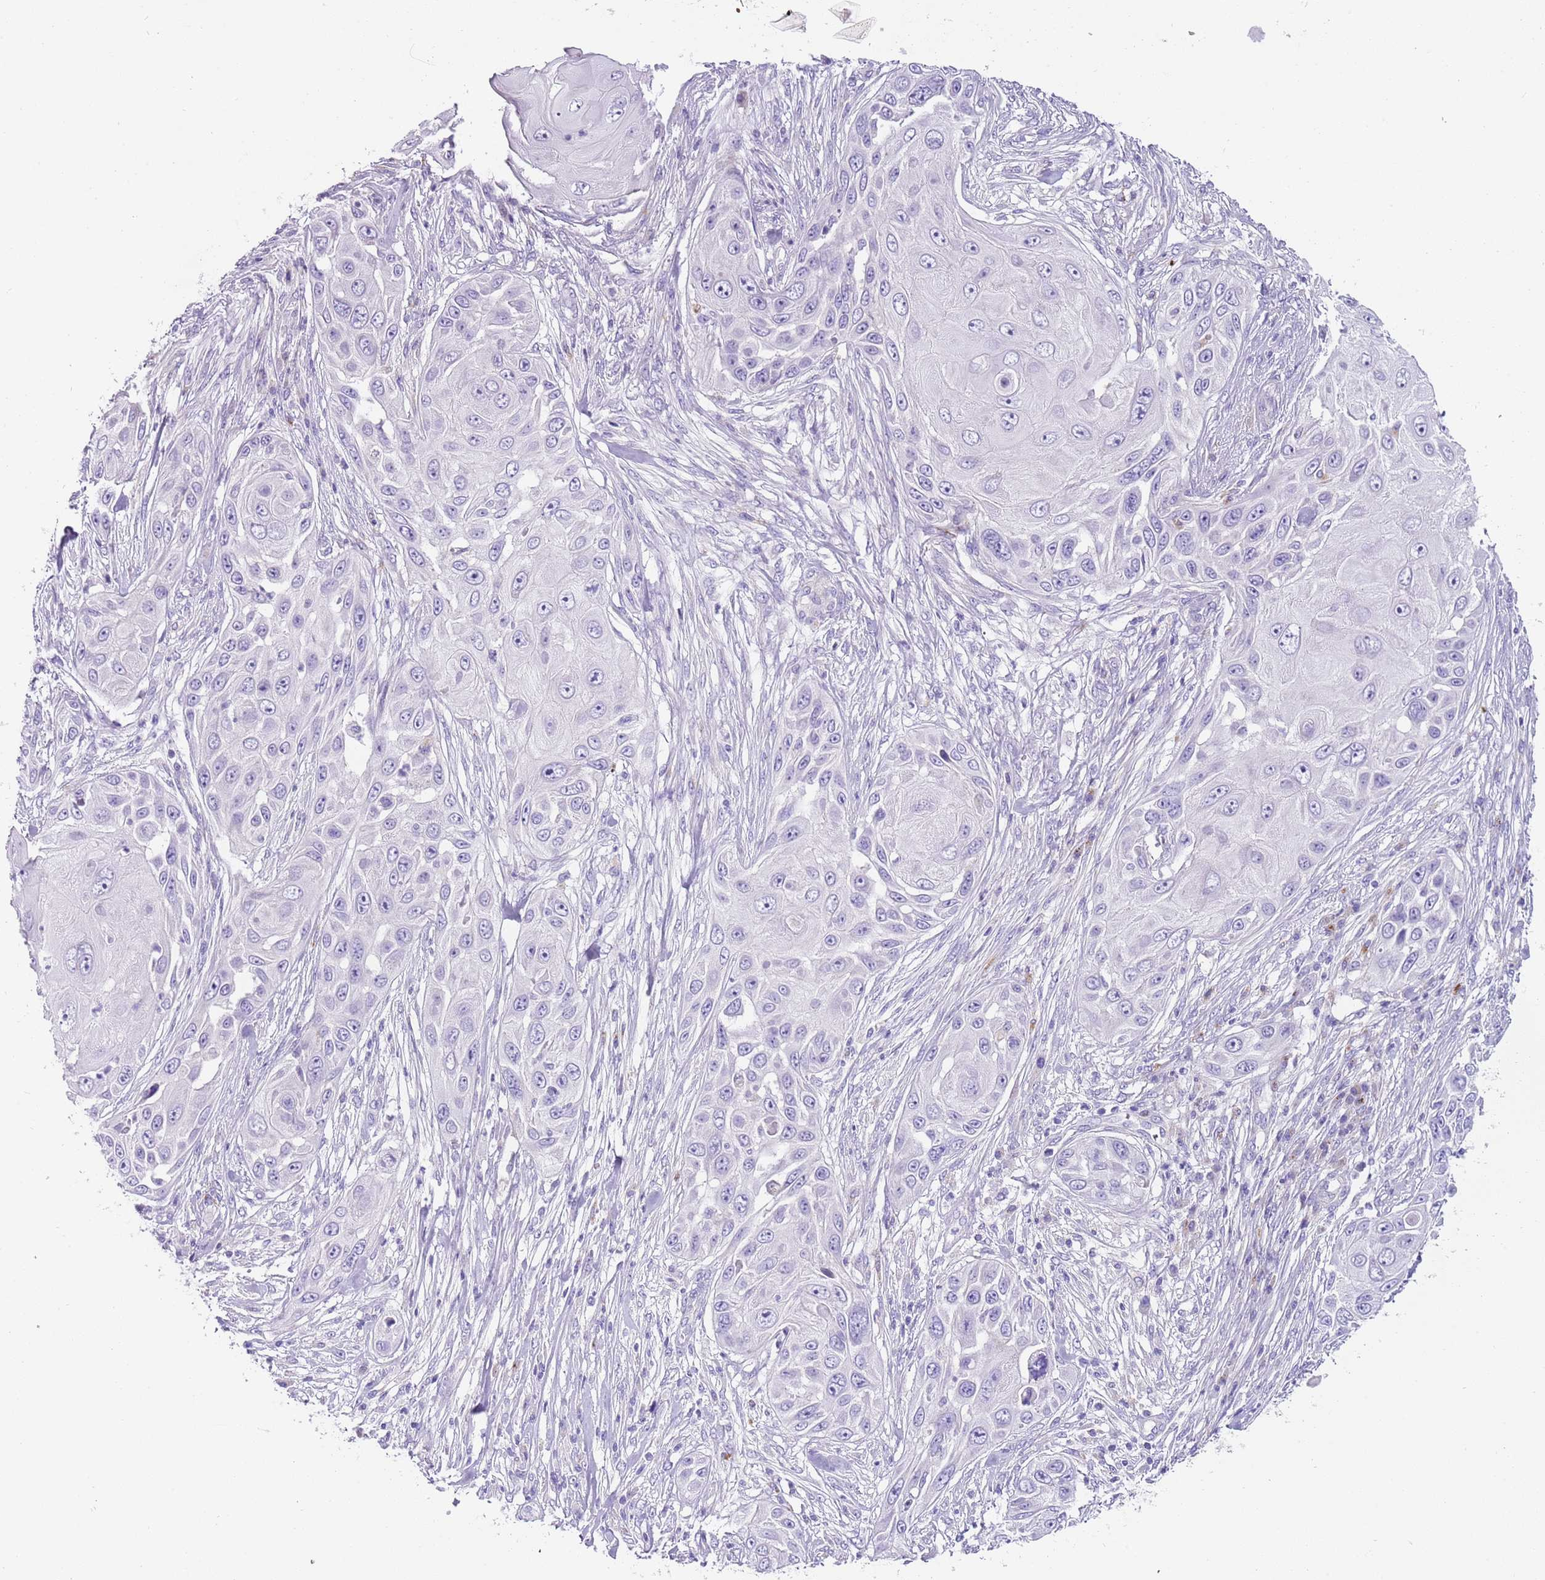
{"staining": {"intensity": "negative", "quantity": "none", "location": "none"}, "tissue": "skin cancer", "cell_type": "Tumor cells", "image_type": "cancer", "snomed": [{"axis": "morphology", "description": "Squamous cell carcinoma, NOS"}, {"axis": "topography", "description": "Skin"}], "caption": "There is no significant expression in tumor cells of skin squamous cell carcinoma.", "gene": "LRRN3", "patient": {"sex": "female", "age": 44}}